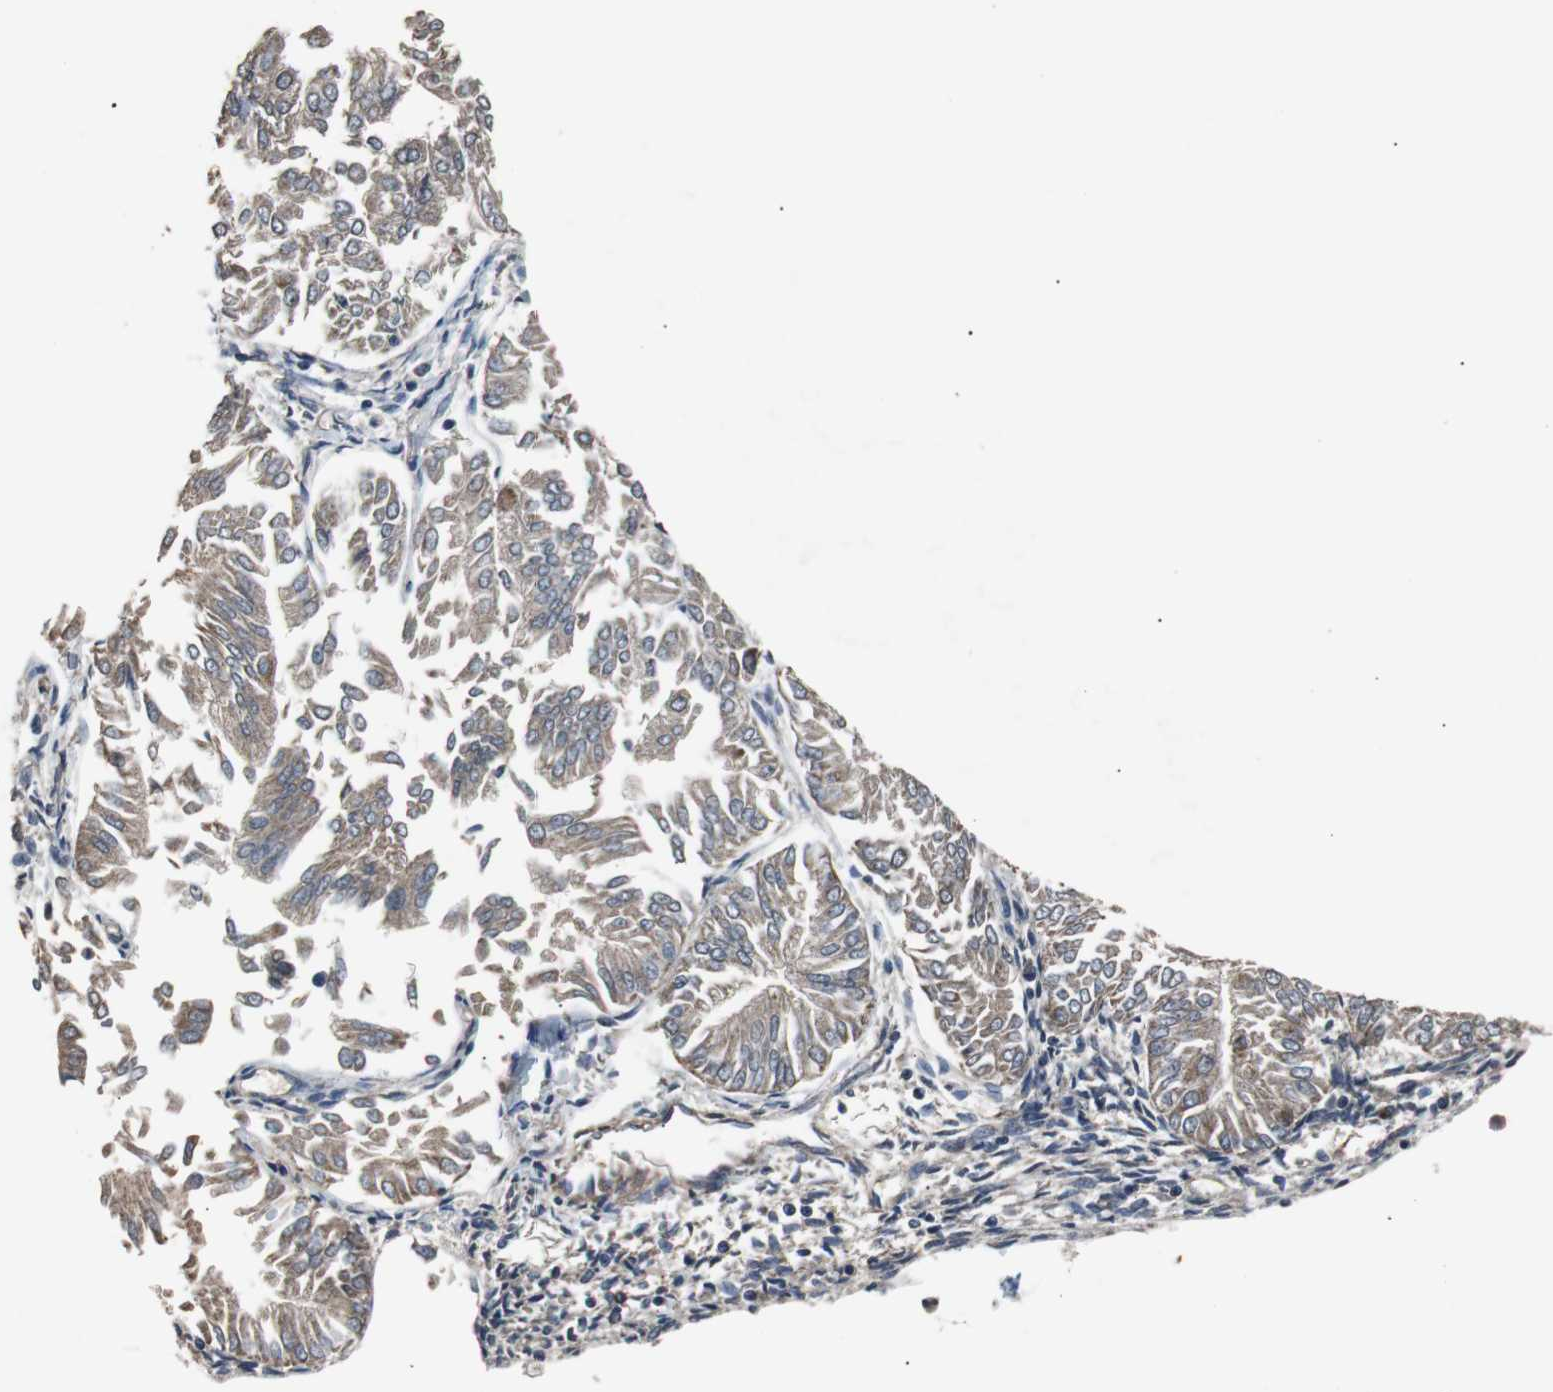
{"staining": {"intensity": "weak", "quantity": ">75%", "location": "cytoplasmic/membranous"}, "tissue": "endometrial cancer", "cell_type": "Tumor cells", "image_type": "cancer", "snomed": [{"axis": "morphology", "description": "Adenocarcinoma, NOS"}, {"axis": "topography", "description": "Endometrium"}], "caption": "Adenocarcinoma (endometrial) tissue displays weak cytoplasmic/membranous expression in approximately >75% of tumor cells, visualized by immunohistochemistry.", "gene": "PITRM1", "patient": {"sex": "female", "age": 53}}